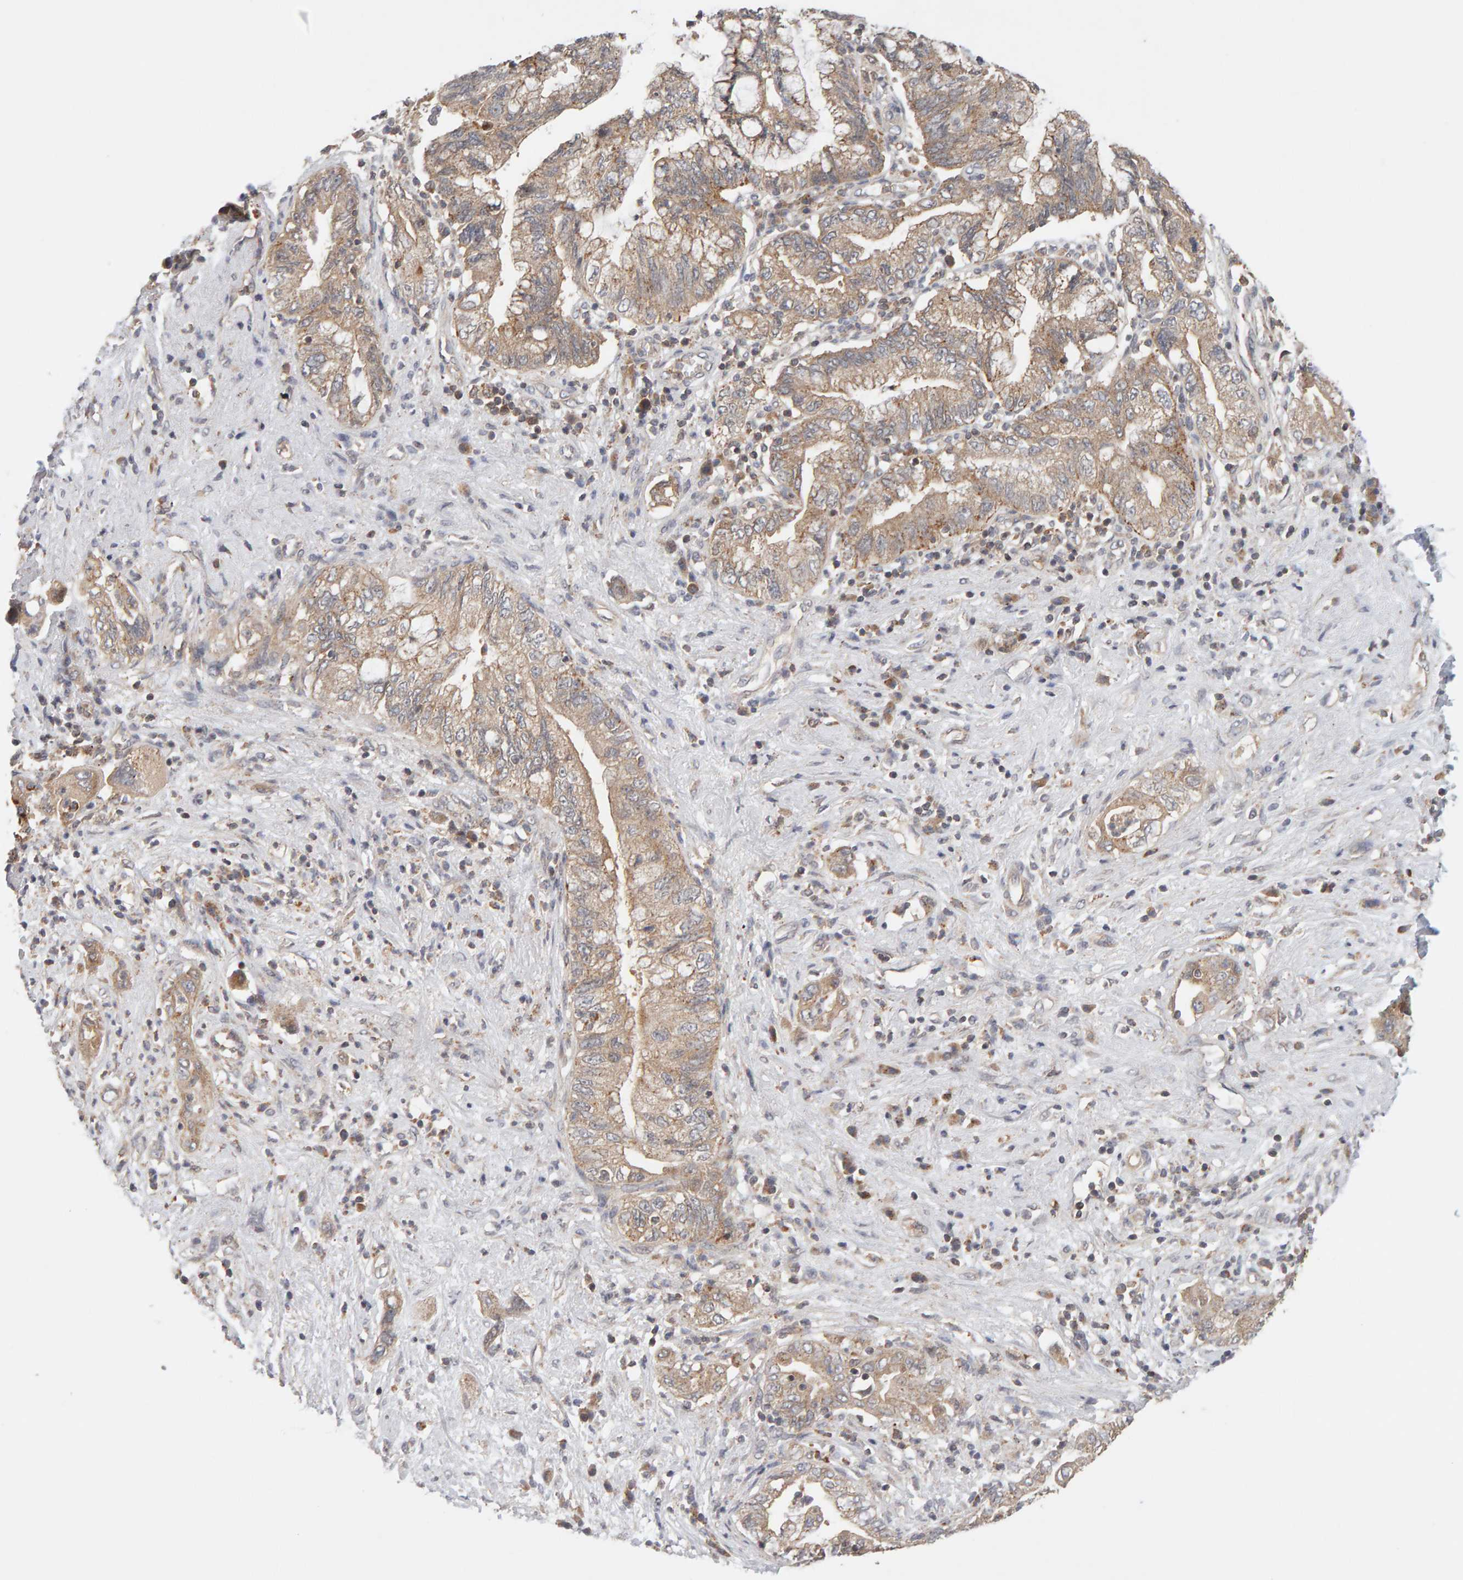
{"staining": {"intensity": "weak", "quantity": ">75%", "location": "cytoplasmic/membranous"}, "tissue": "pancreatic cancer", "cell_type": "Tumor cells", "image_type": "cancer", "snomed": [{"axis": "morphology", "description": "Adenocarcinoma, NOS"}, {"axis": "topography", "description": "Pancreas"}], "caption": "The image displays a brown stain indicating the presence of a protein in the cytoplasmic/membranous of tumor cells in pancreatic adenocarcinoma.", "gene": "DNAJC7", "patient": {"sex": "female", "age": 73}}